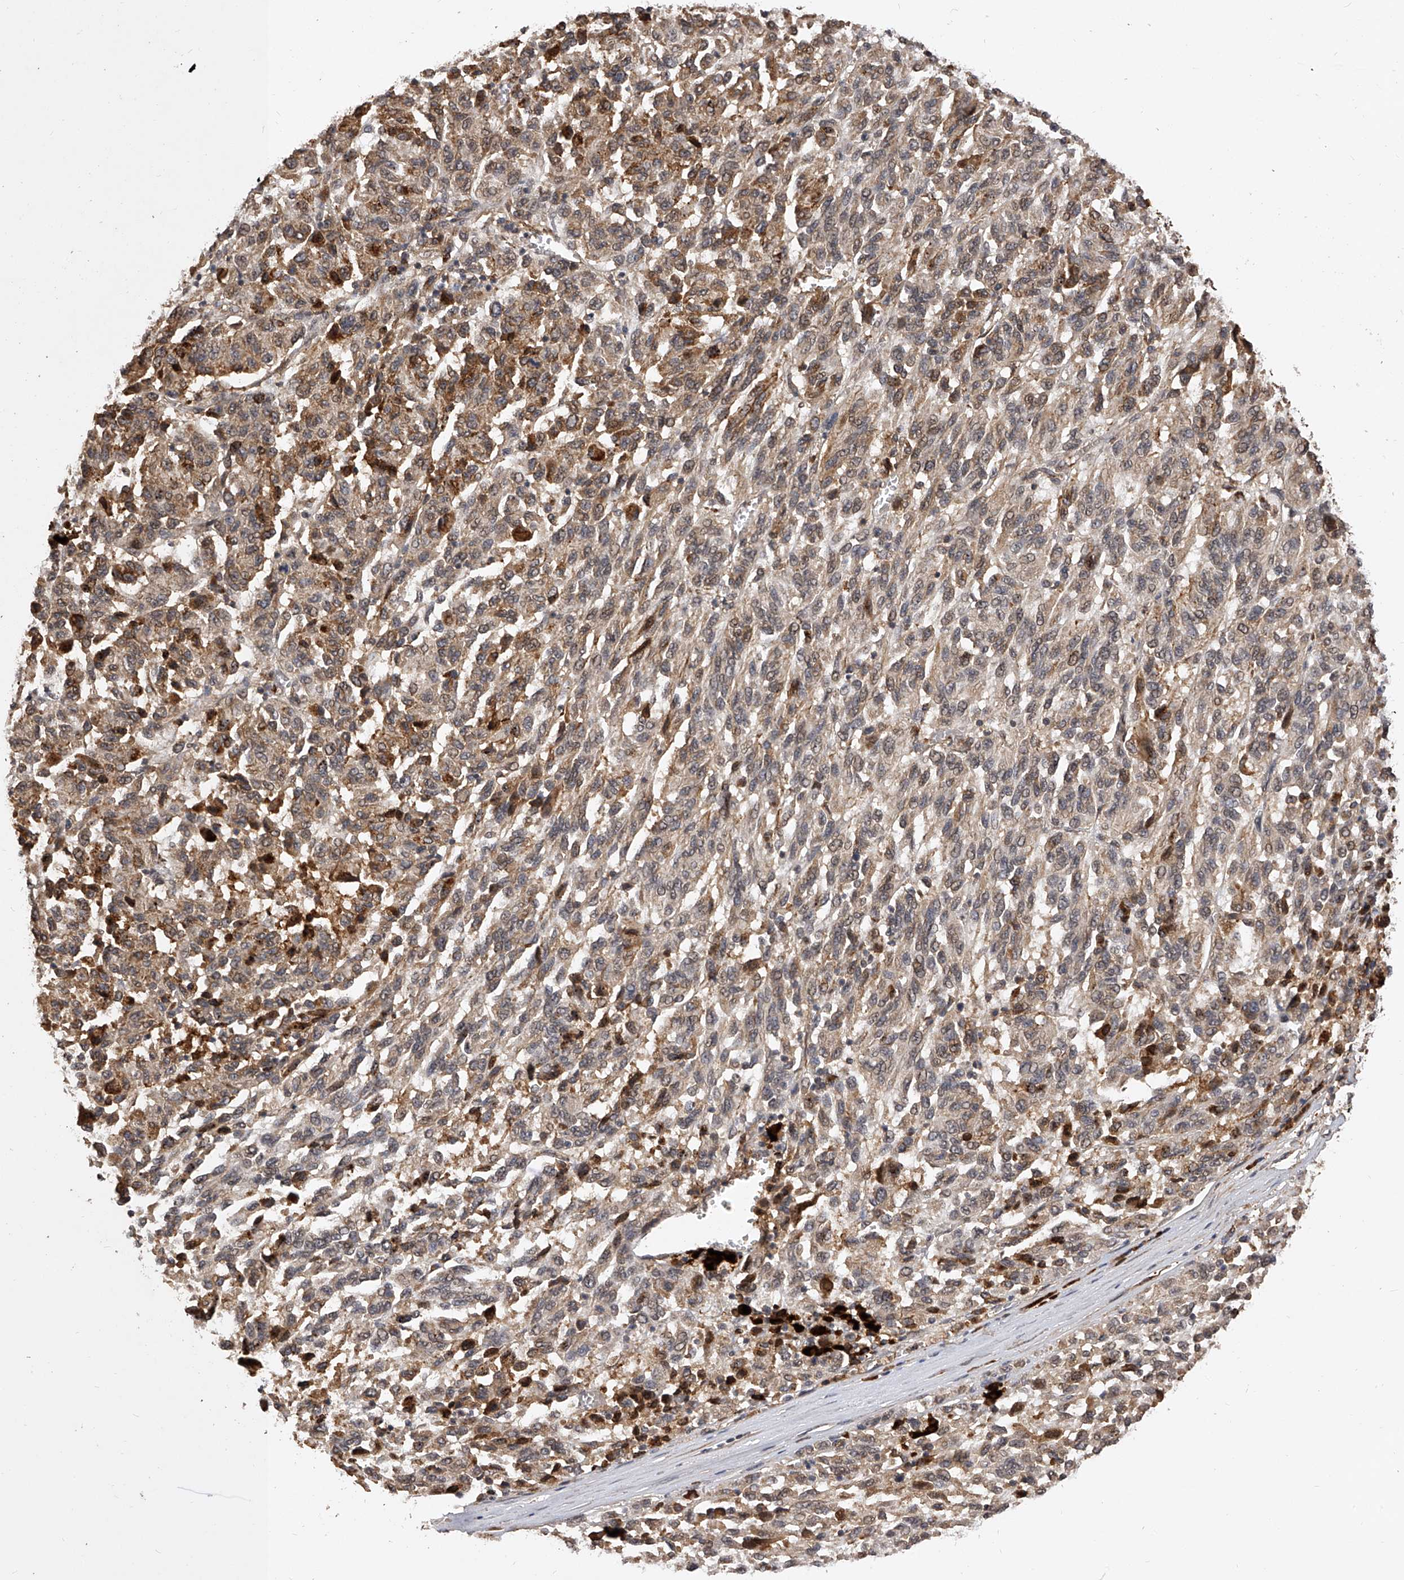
{"staining": {"intensity": "moderate", "quantity": "25%-75%", "location": "cytoplasmic/membranous"}, "tissue": "melanoma", "cell_type": "Tumor cells", "image_type": "cancer", "snomed": [{"axis": "morphology", "description": "Malignant melanoma, Metastatic site"}, {"axis": "topography", "description": "Lung"}], "caption": "Human melanoma stained for a protein (brown) displays moderate cytoplasmic/membranous positive expression in approximately 25%-75% of tumor cells.", "gene": "CFAP410", "patient": {"sex": "male", "age": 64}}